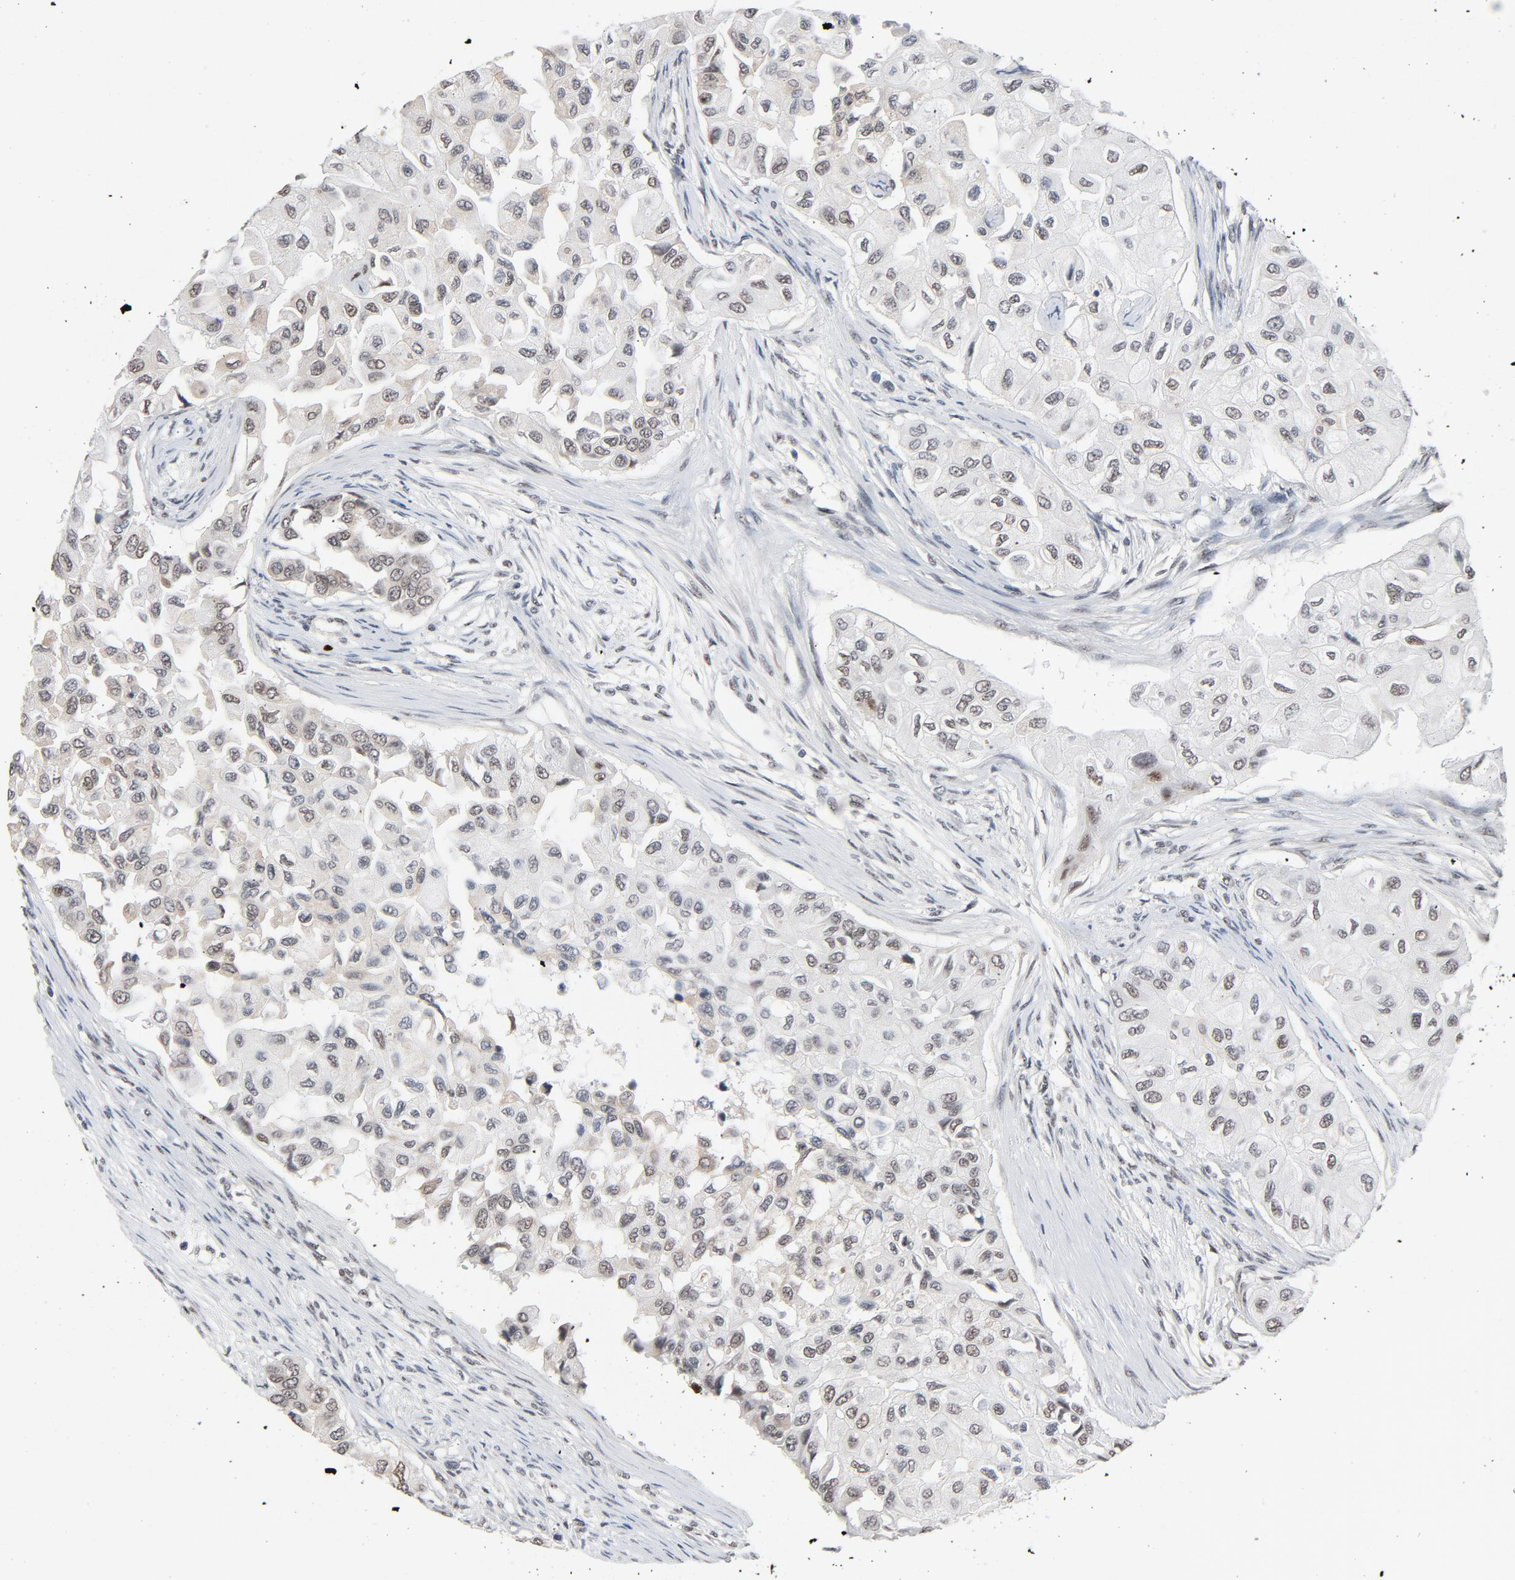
{"staining": {"intensity": "moderate", "quantity": ">75%", "location": "cytoplasmic/membranous,nuclear"}, "tissue": "breast cancer", "cell_type": "Tumor cells", "image_type": "cancer", "snomed": [{"axis": "morphology", "description": "Normal tissue, NOS"}, {"axis": "morphology", "description": "Duct carcinoma"}, {"axis": "topography", "description": "Breast"}], "caption": "This photomicrograph demonstrates IHC staining of breast invasive ductal carcinoma, with medium moderate cytoplasmic/membranous and nuclear expression in approximately >75% of tumor cells.", "gene": "MRE11", "patient": {"sex": "female", "age": 49}}